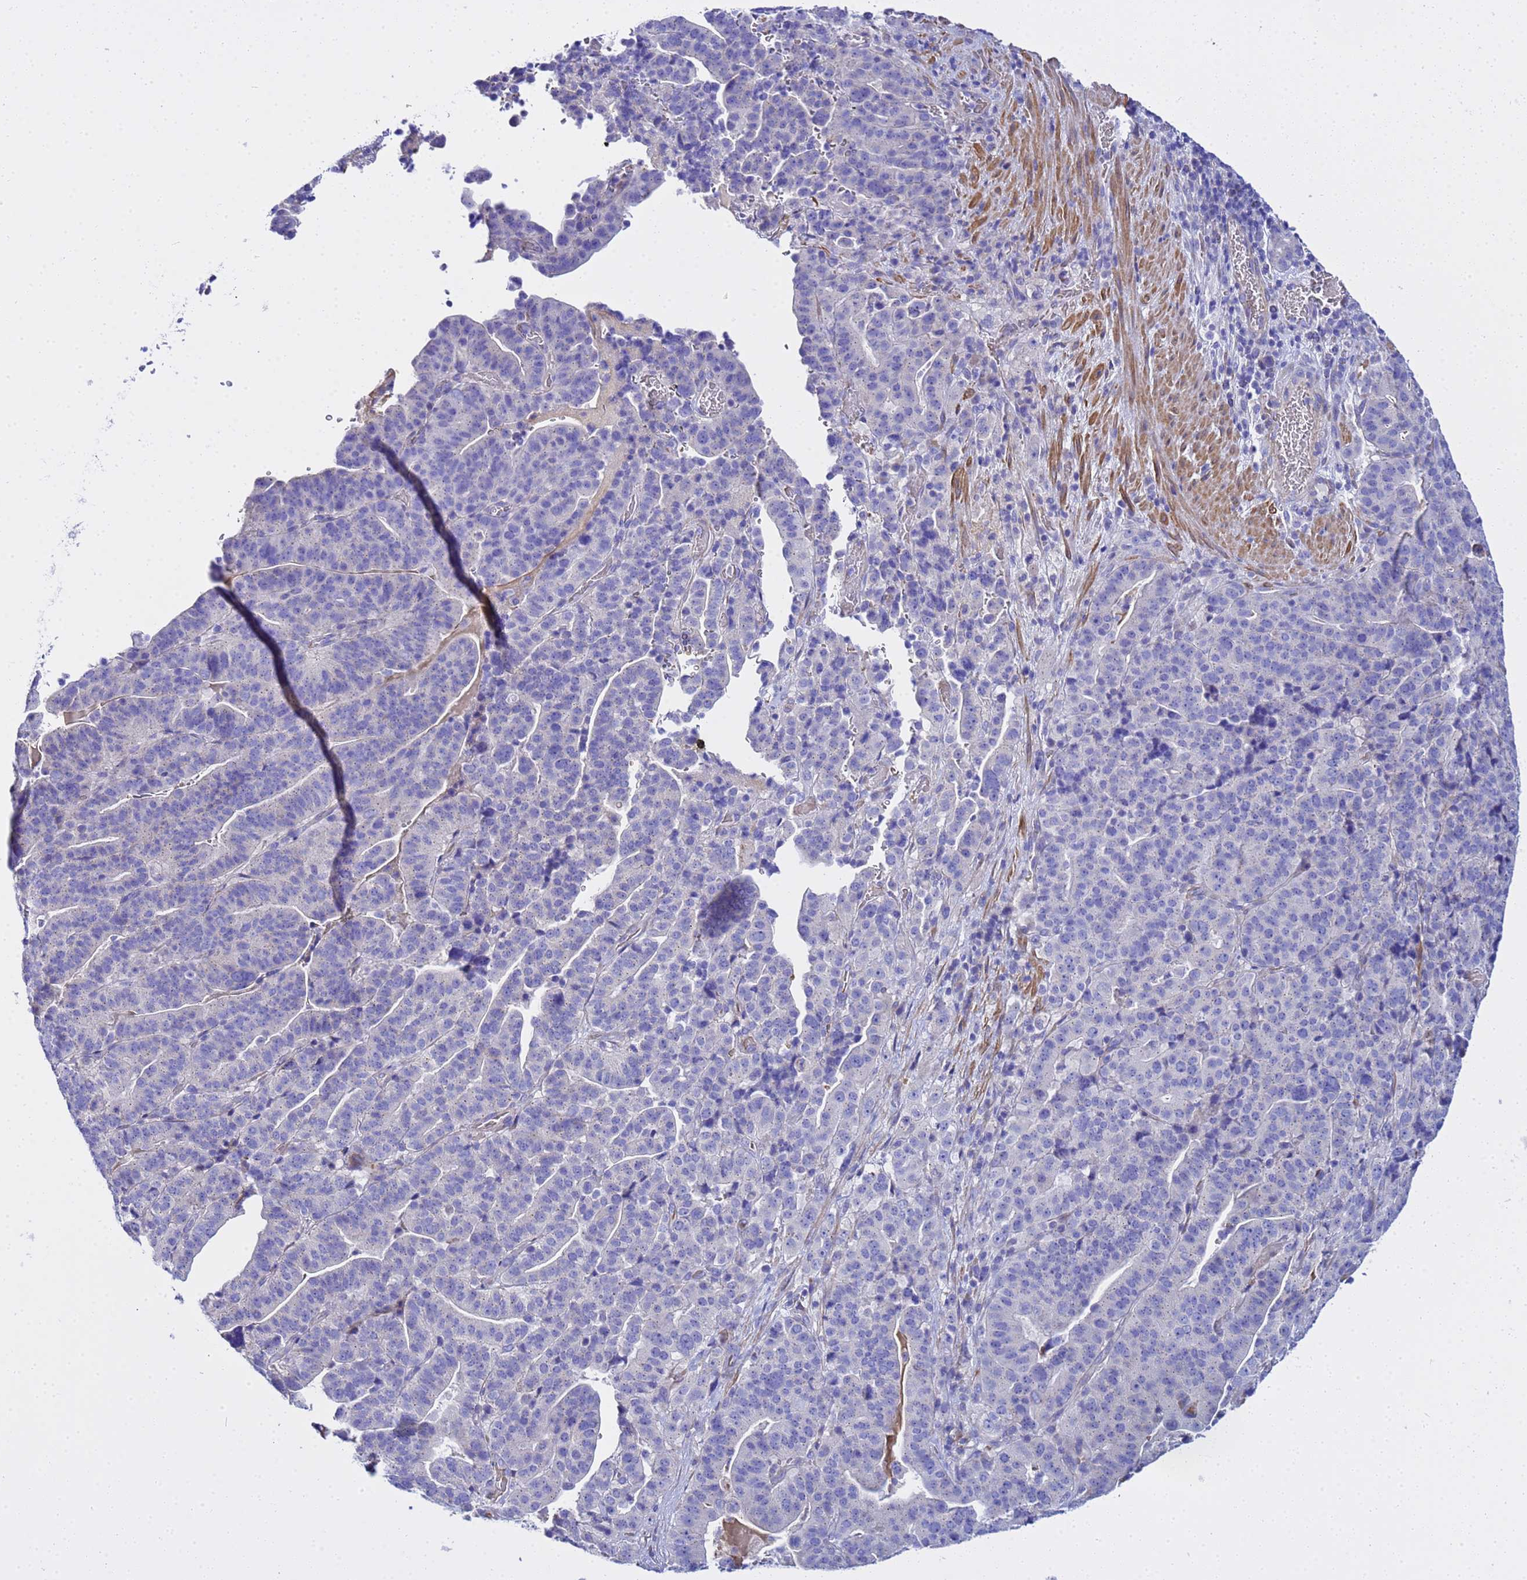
{"staining": {"intensity": "negative", "quantity": "none", "location": "none"}, "tissue": "stomach cancer", "cell_type": "Tumor cells", "image_type": "cancer", "snomed": [{"axis": "morphology", "description": "Adenocarcinoma, NOS"}, {"axis": "topography", "description": "Stomach"}], "caption": "Stomach adenocarcinoma stained for a protein using immunohistochemistry (IHC) displays no positivity tumor cells.", "gene": "USP18", "patient": {"sex": "male", "age": 48}}